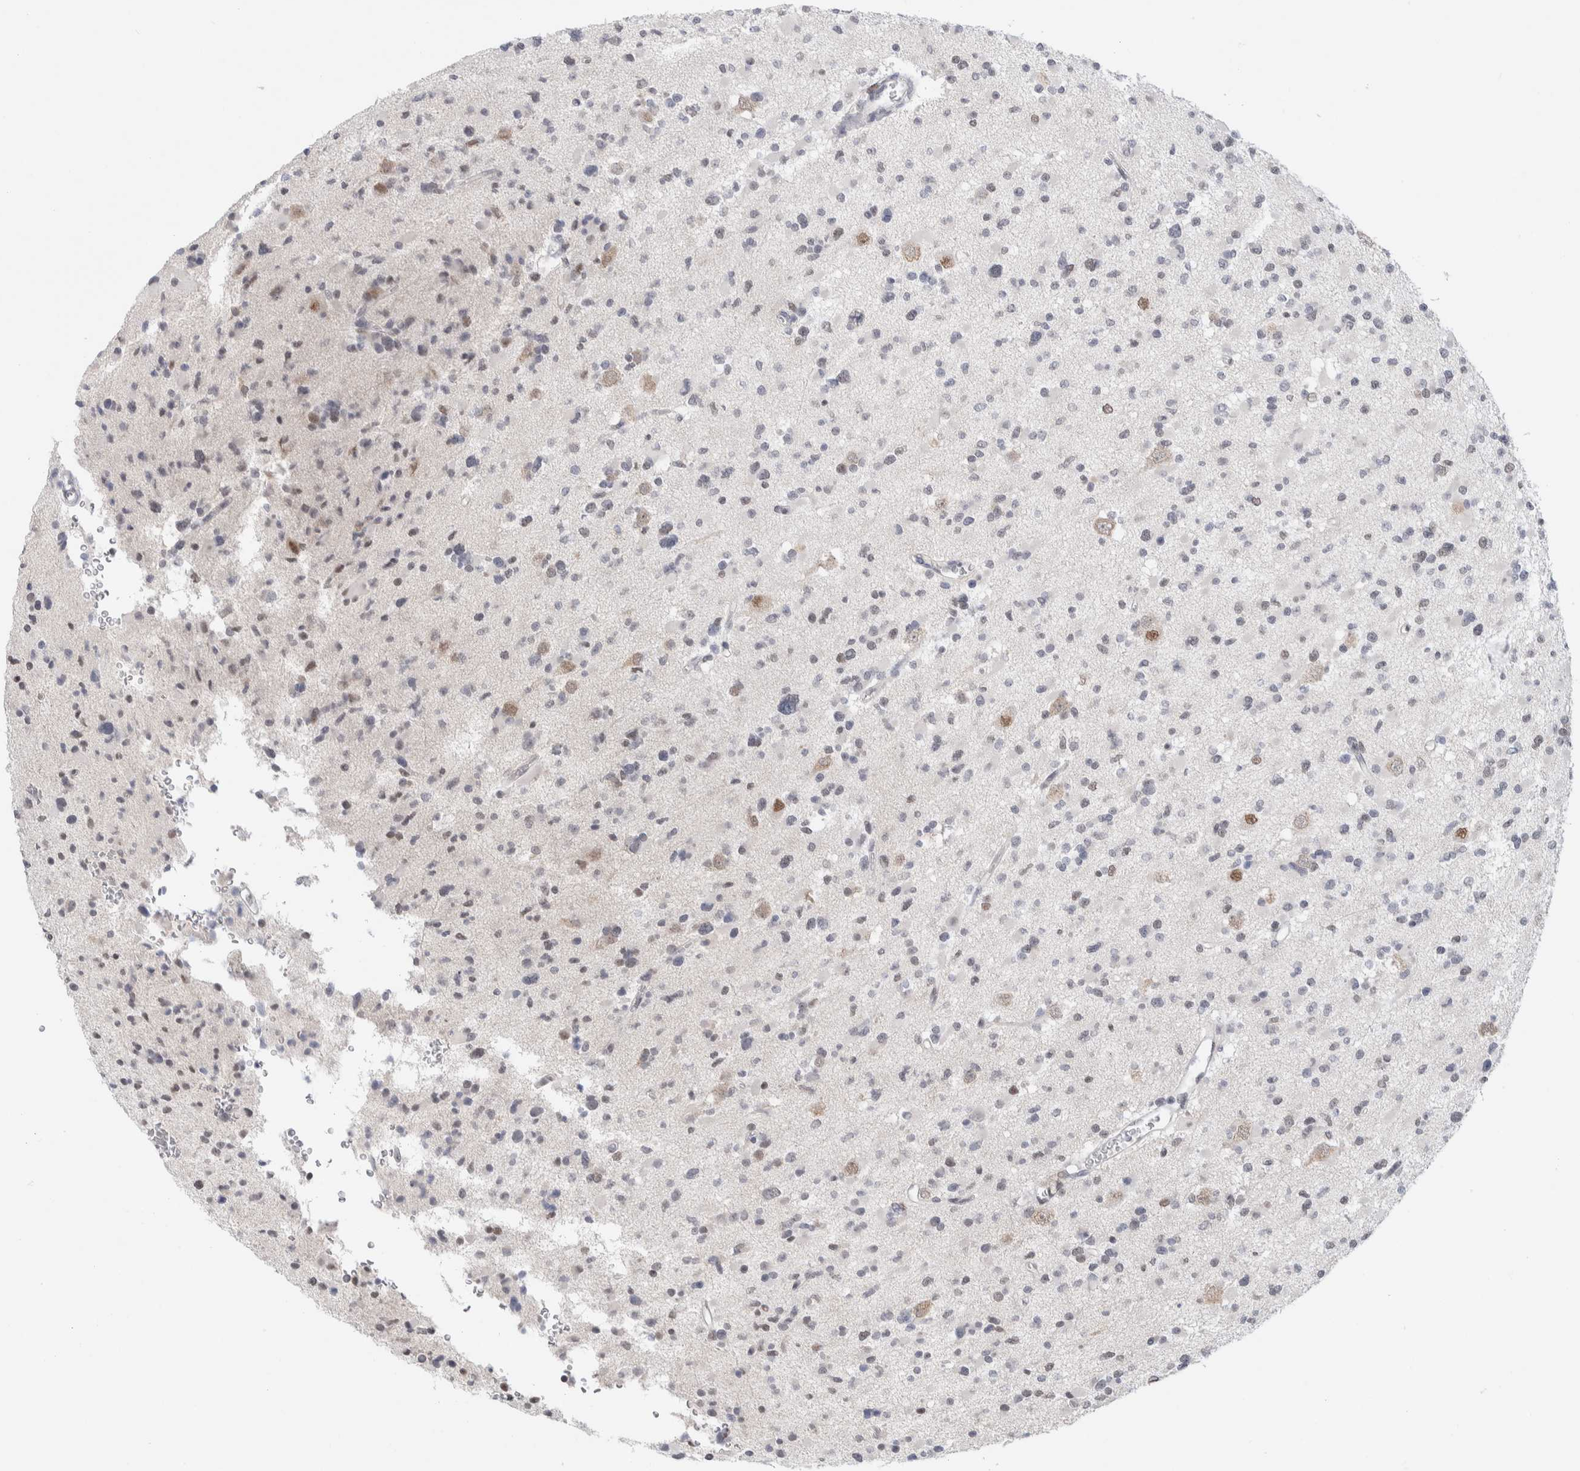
{"staining": {"intensity": "negative", "quantity": "none", "location": "none"}, "tissue": "glioma", "cell_type": "Tumor cells", "image_type": "cancer", "snomed": [{"axis": "morphology", "description": "Glioma, malignant, Low grade"}, {"axis": "topography", "description": "Brain"}], "caption": "Glioma was stained to show a protein in brown. There is no significant staining in tumor cells.", "gene": "PRMT1", "patient": {"sex": "female", "age": 22}}